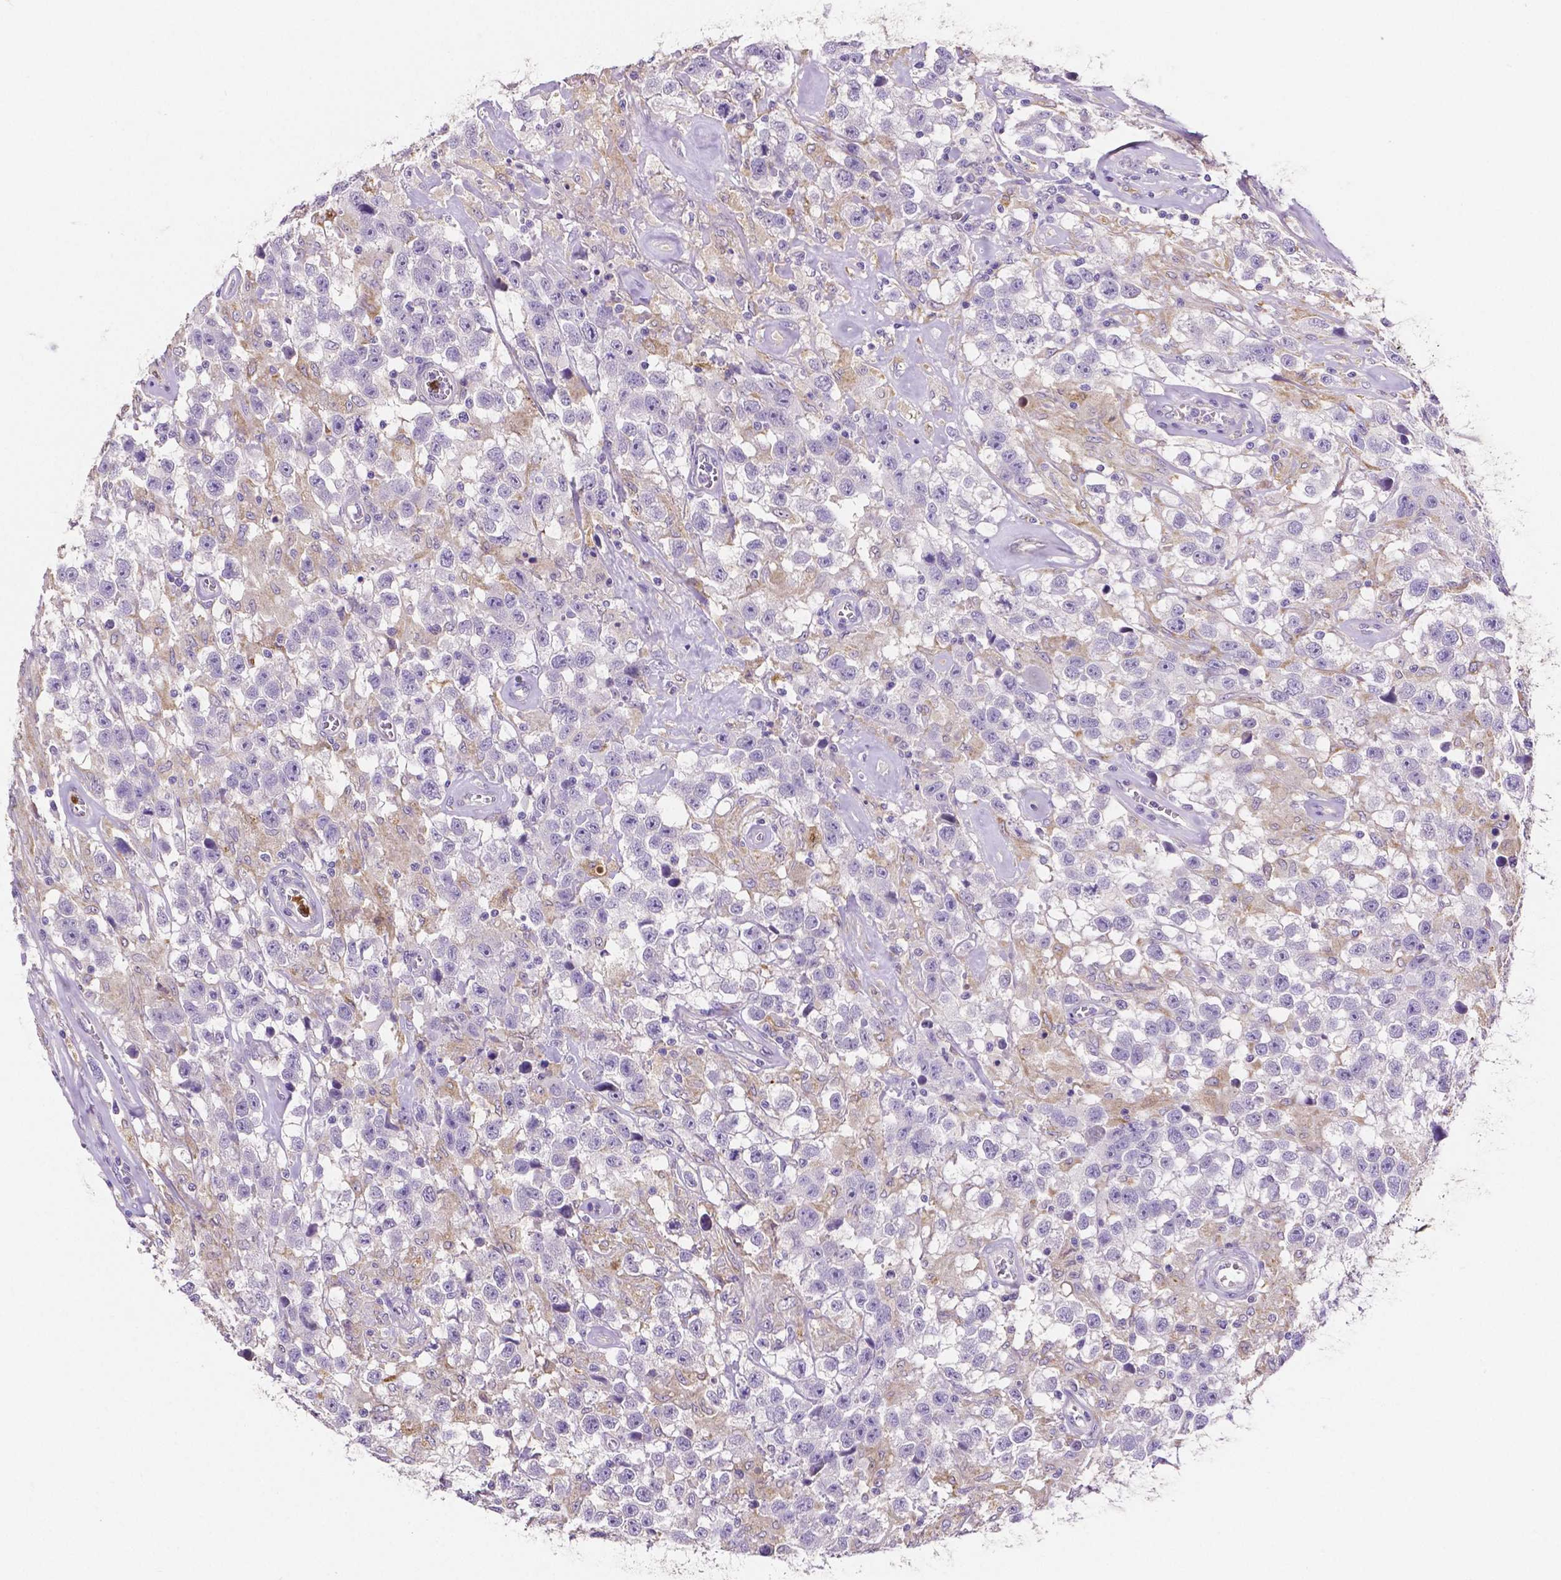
{"staining": {"intensity": "negative", "quantity": "none", "location": "none"}, "tissue": "testis cancer", "cell_type": "Tumor cells", "image_type": "cancer", "snomed": [{"axis": "morphology", "description": "Seminoma, NOS"}, {"axis": "topography", "description": "Testis"}], "caption": "High magnification brightfield microscopy of testis cancer (seminoma) stained with DAB (brown) and counterstained with hematoxylin (blue): tumor cells show no significant positivity. (Brightfield microscopy of DAB immunohistochemistry (IHC) at high magnification).", "gene": "MMP9", "patient": {"sex": "male", "age": 43}}